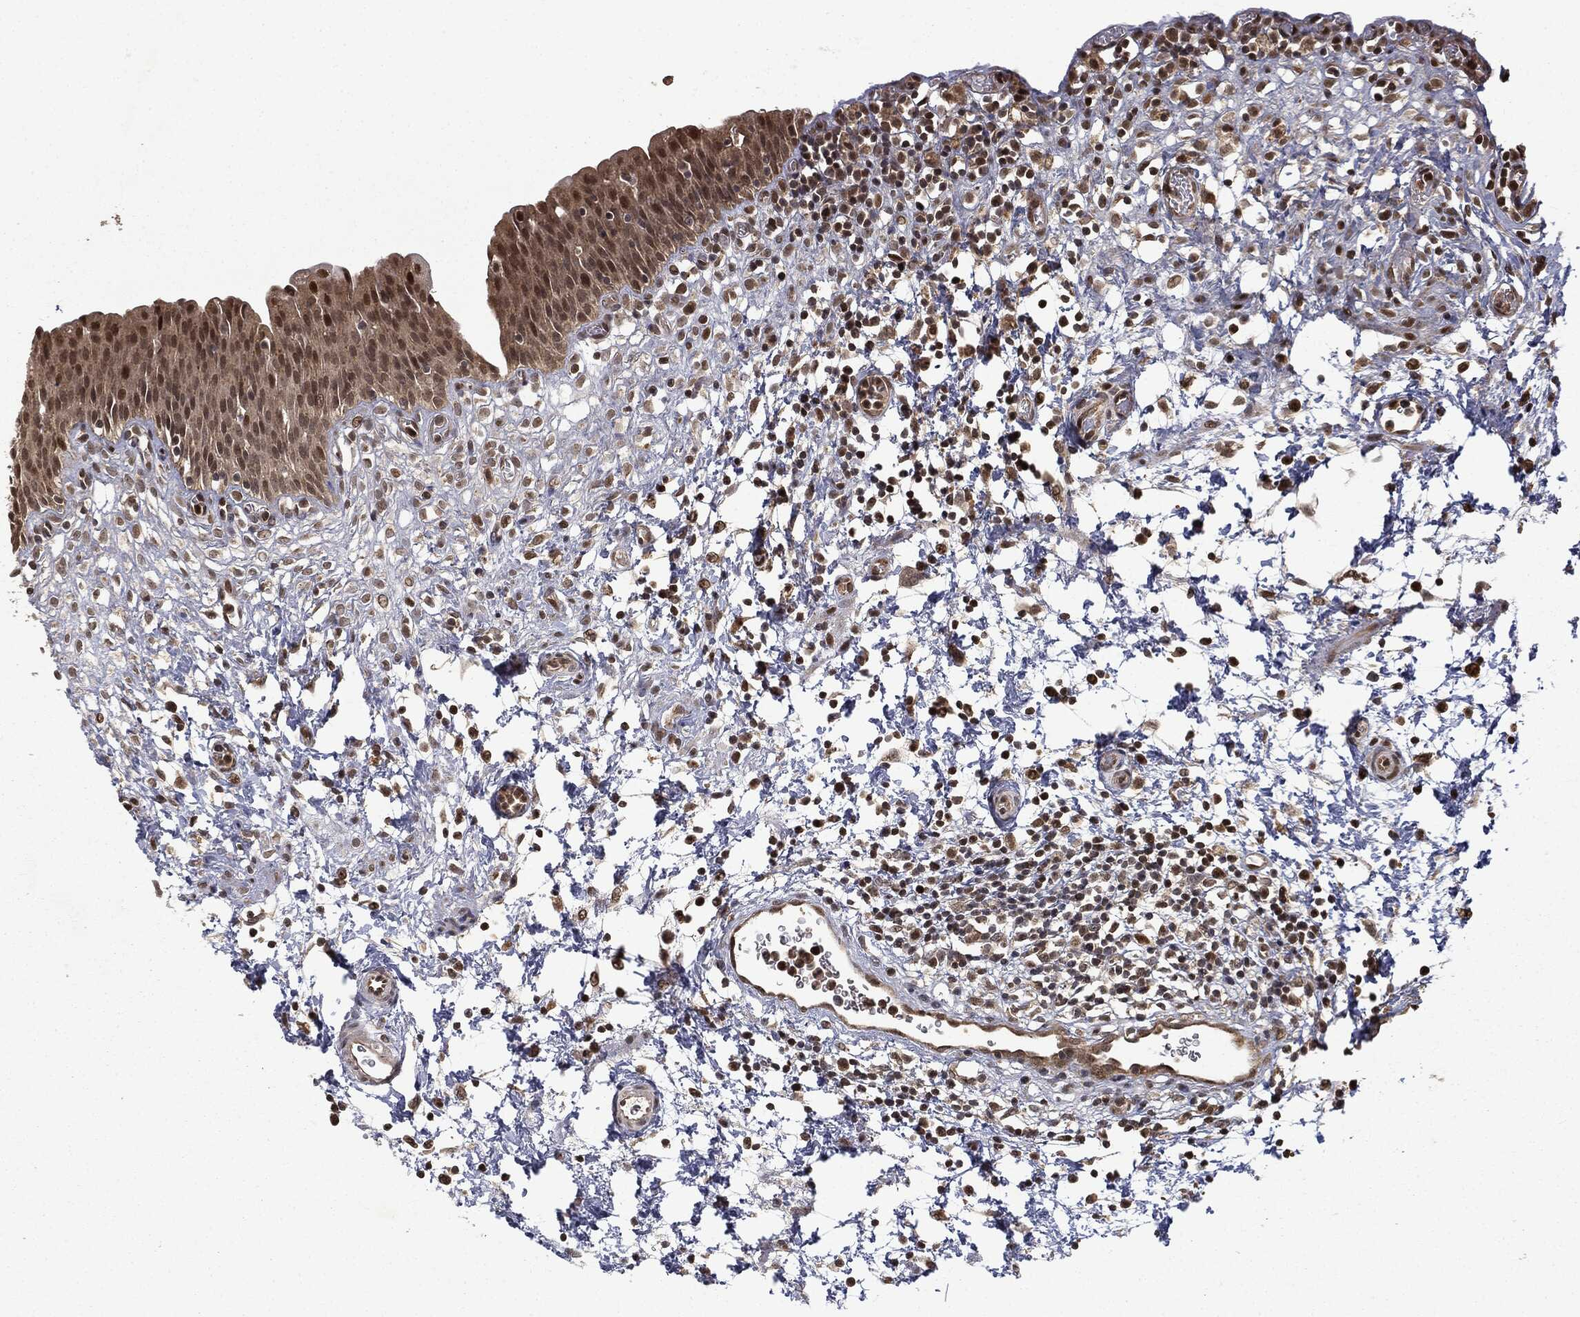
{"staining": {"intensity": "moderate", "quantity": "<25%", "location": "cytoplasmic/membranous,nuclear"}, "tissue": "urinary bladder", "cell_type": "Urothelial cells", "image_type": "normal", "snomed": [{"axis": "morphology", "description": "Normal tissue, NOS"}, {"axis": "topography", "description": "Urinary bladder"}], "caption": "A brown stain shows moderate cytoplasmic/membranous,nuclear expression of a protein in urothelial cells of normal human urinary bladder.", "gene": "ZNHIT6", "patient": {"sex": "male", "age": 37}}